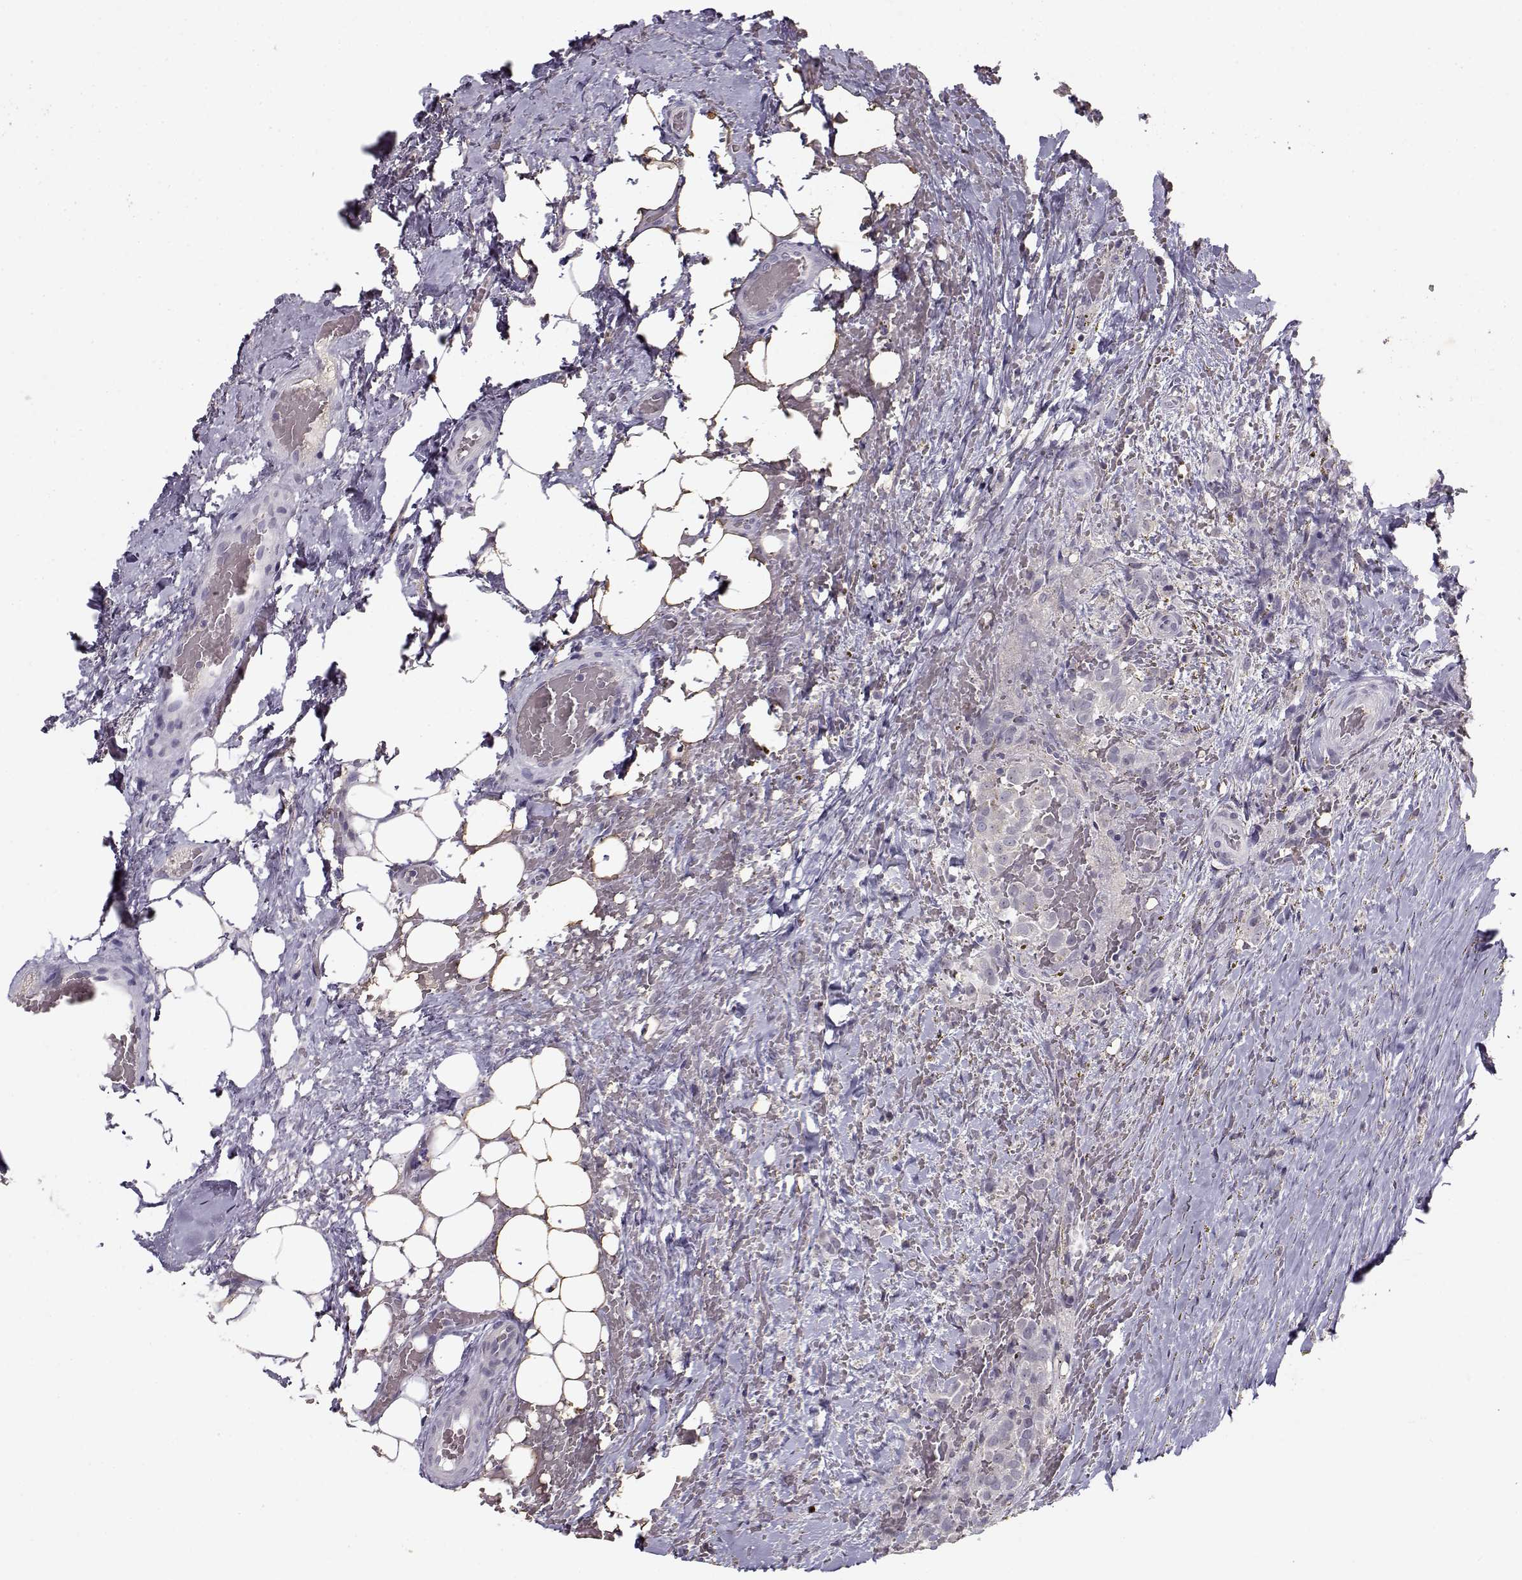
{"staining": {"intensity": "weak", "quantity": "25%-75%", "location": "cytoplasmic/membranous"}, "tissue": "thyroid cancer", "cell_type": "Tumor cells", "image_type": "cancer", "snomed": [{"axis": "morphology", "description": "Papillary adenocarcinoma, NOS"}, {"axis": "topography", "description": "Thyroid gland"}], "caption": "A photomicrograph showing weak cytoplasmic/membranous positivity in approximately 25%-75% of tumor cells in thyroid cancer (papillary adenocarcinoma), as visualized by brown immunohistochemical staining.", "gene": "UROC1", "patient": {"sex": "male", "age": 61}}